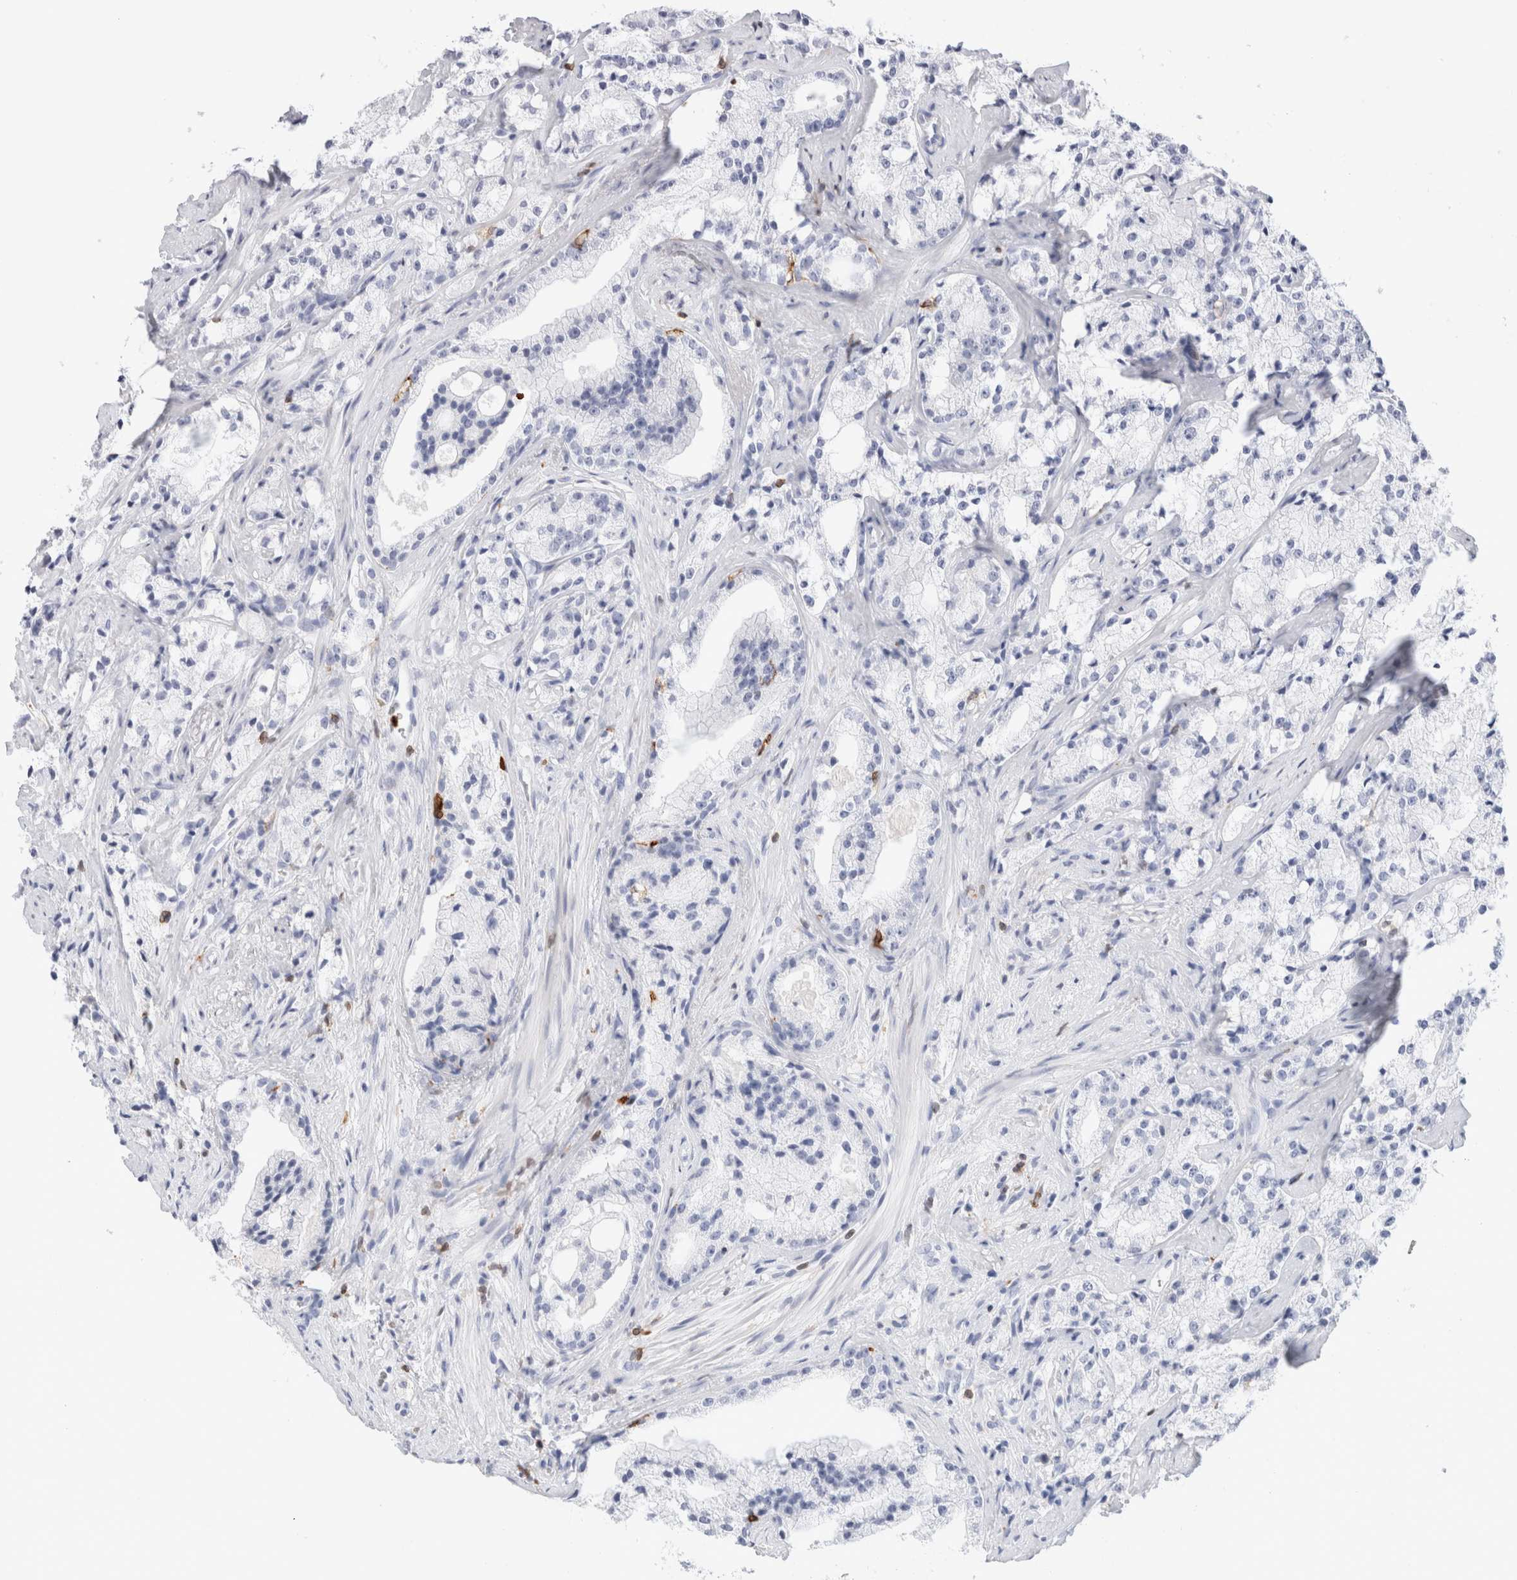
{"staining": {"intensity": "negative", "quantity": "none", "location": "none"}, "tissue": "prostate cancer", "cell_type": "Tumor cells", "image_type": "cancer", "snomed": [{"axis": "morphology", "description": "Adenocarcinoma, High grade"}, {"axis": "topography", "description": "Prostate"}], "caption": "DAB immunohistochemical staining of human high-grade adenocarcinoma (prostate) demonstrates no significant staining in tumor cells.", "gene": "ALOX5AP", "patient": {"sex": "male", "age": 64}}